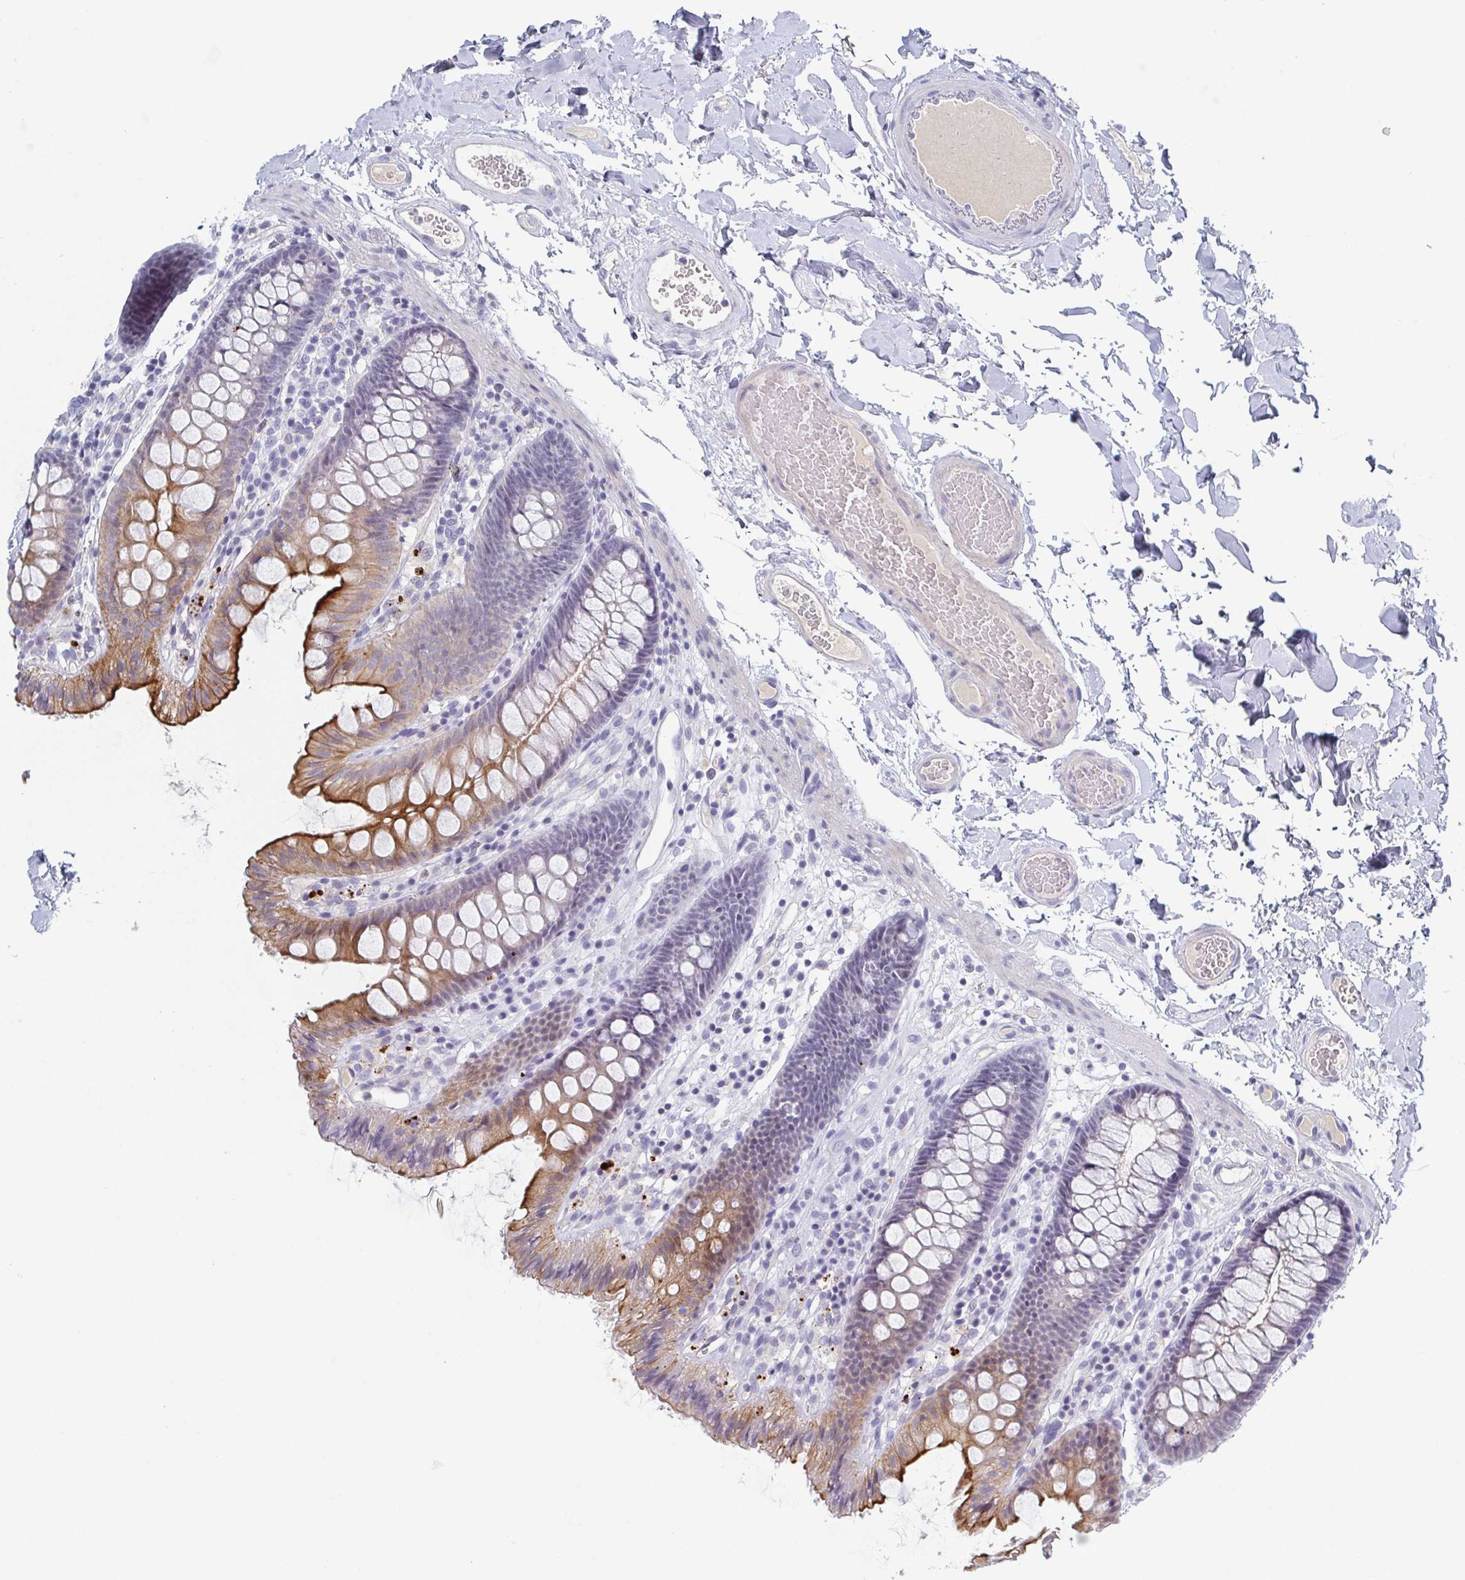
{"staining": {"intensity": "negative", "quantity": "none", "location": "none"}, "tissue": "colon", "cell_type": "Endothelial cells", "image_type": "normal", "snomed": [{"axis": "morphology", "description": "Normal tissue, NOS"}, {"axis": "topography", "description": "Colon"}], "caption": "Colon was stained to show a protein in brown. There is no significant staining in endothelial cells. The staining was performed using DAB to visualize the protein expression in brown, while the nuclei were stained in blue with hematoxylin (Magnification: 20x).", "gene": "RHOV", "patient": {"sex": "male", "age": 84}}